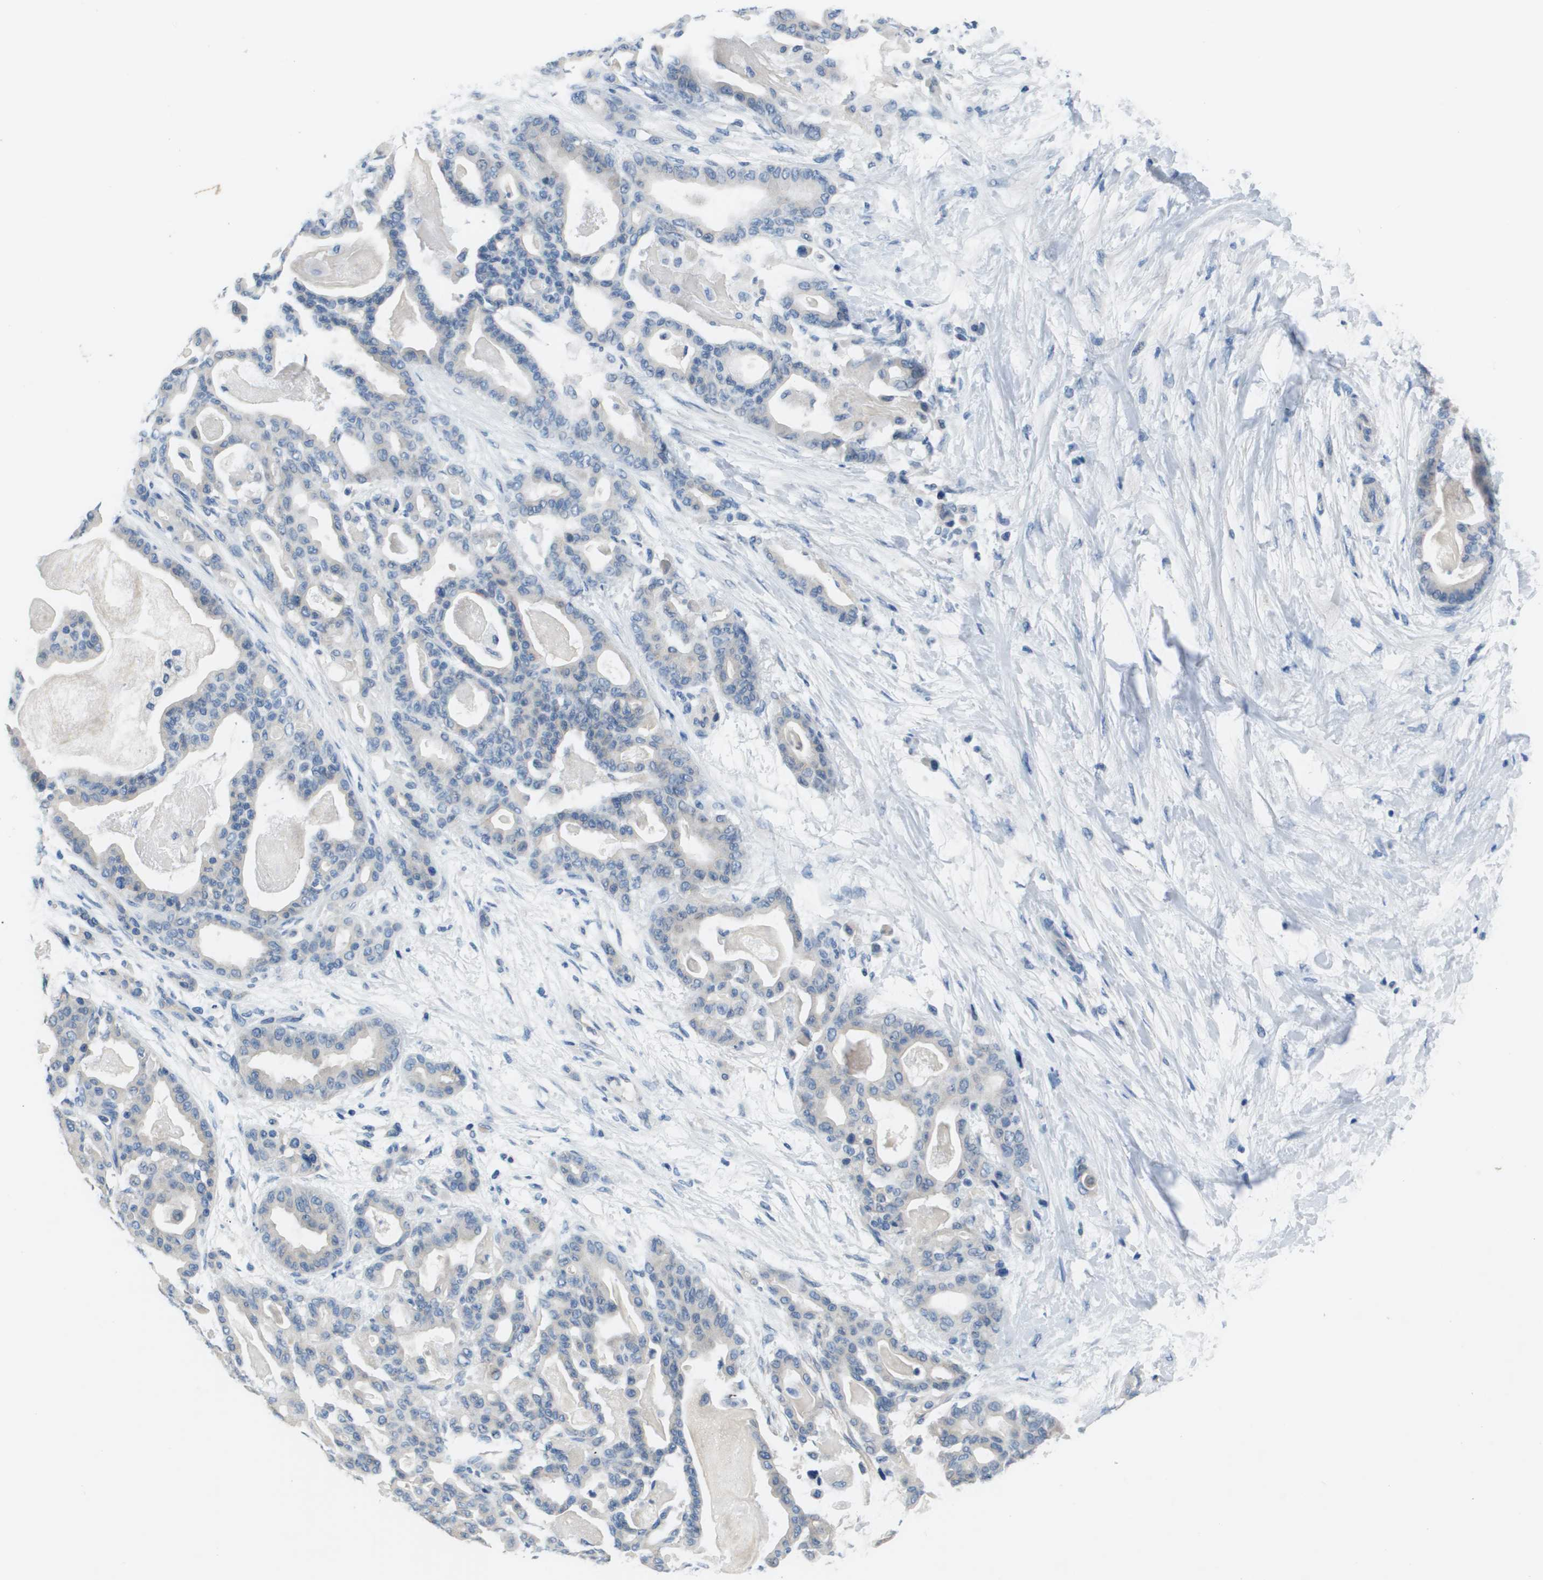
{"staining": {"intensity": "negative", "quantity": "none", "location": "none"}, "tissue": "pancreatic cancer", "cell_type": "Tumor cells", "image_type": "cancer", "snomed": [{"axis": "morphology", "description": "Adenocarcinoma, NOS"}, {"axis": "topography", "description": "Pancreas"}], "caption": "Micrograph shows no significant protein staining in tumor cells of adenocarcinoma (pancreatic).", "gene": "NCS1", "patient": {"sex": "male", "age": 63}}